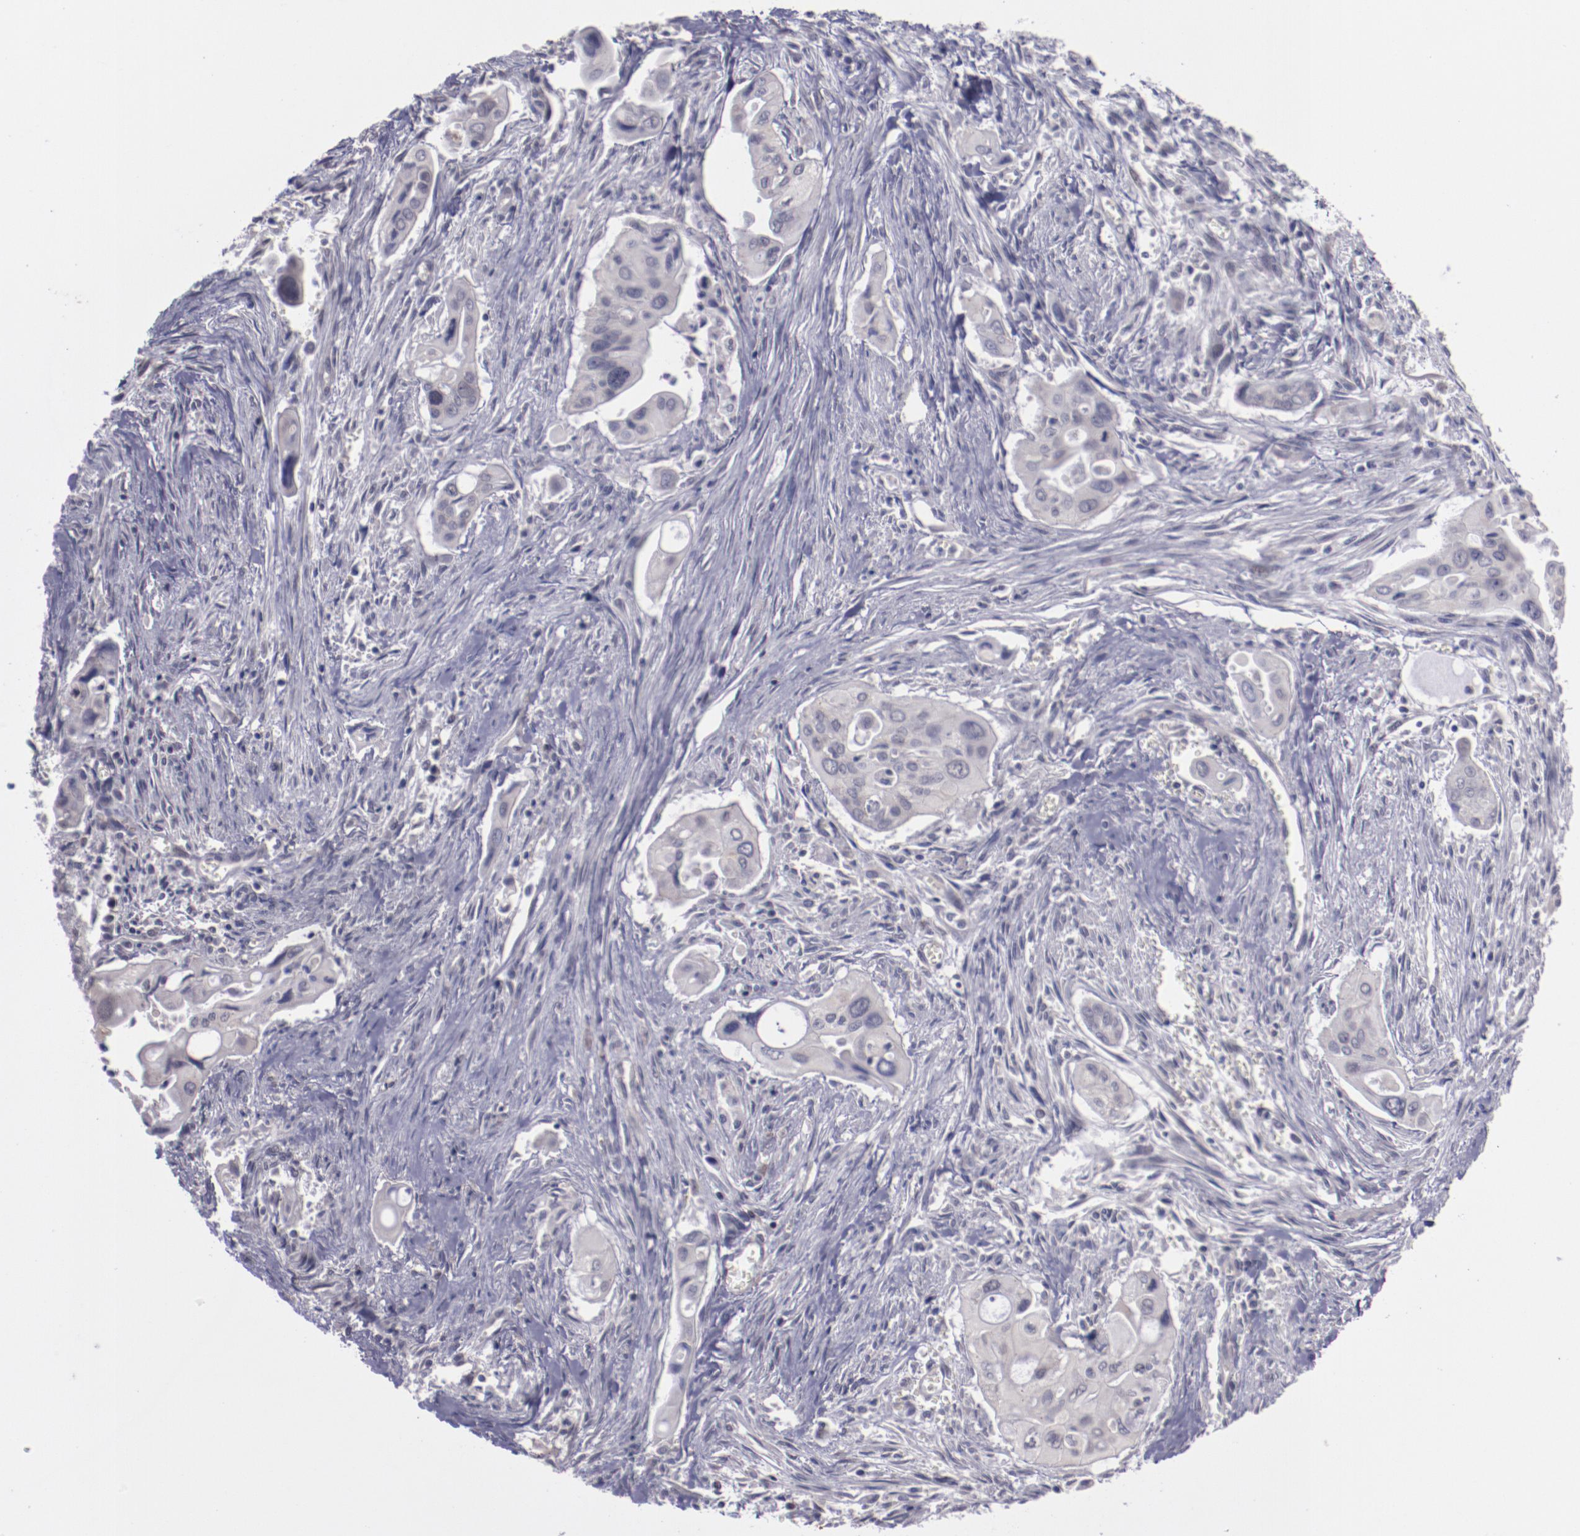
{"staining": {"intensity": "negative", "quantity": "none", "location": "none"}, "tissue": "pancreatic cancer", "cell_type": "Tumor cells", "image_type": "cancer", "snomed": [{"axis": "morphology", "description": "Adenocarcinoma, NOS"}, {"axis": "topography", "description": "Pancreas"}], "caption": "IHC image of neoplastic tissue: pancreatic adenocarcinoma stained with DAB (3,3'-diaminobenzidine) reveals no significant protein staining in tumor cells. (Stains: DAB immunohistochemistry (IHC) with hematoxylin counter stain, Microscopy: brightfield microscopy at high magnification).", "gene": "NRXN3", "patient": {"sex": "male", "age": 77}}